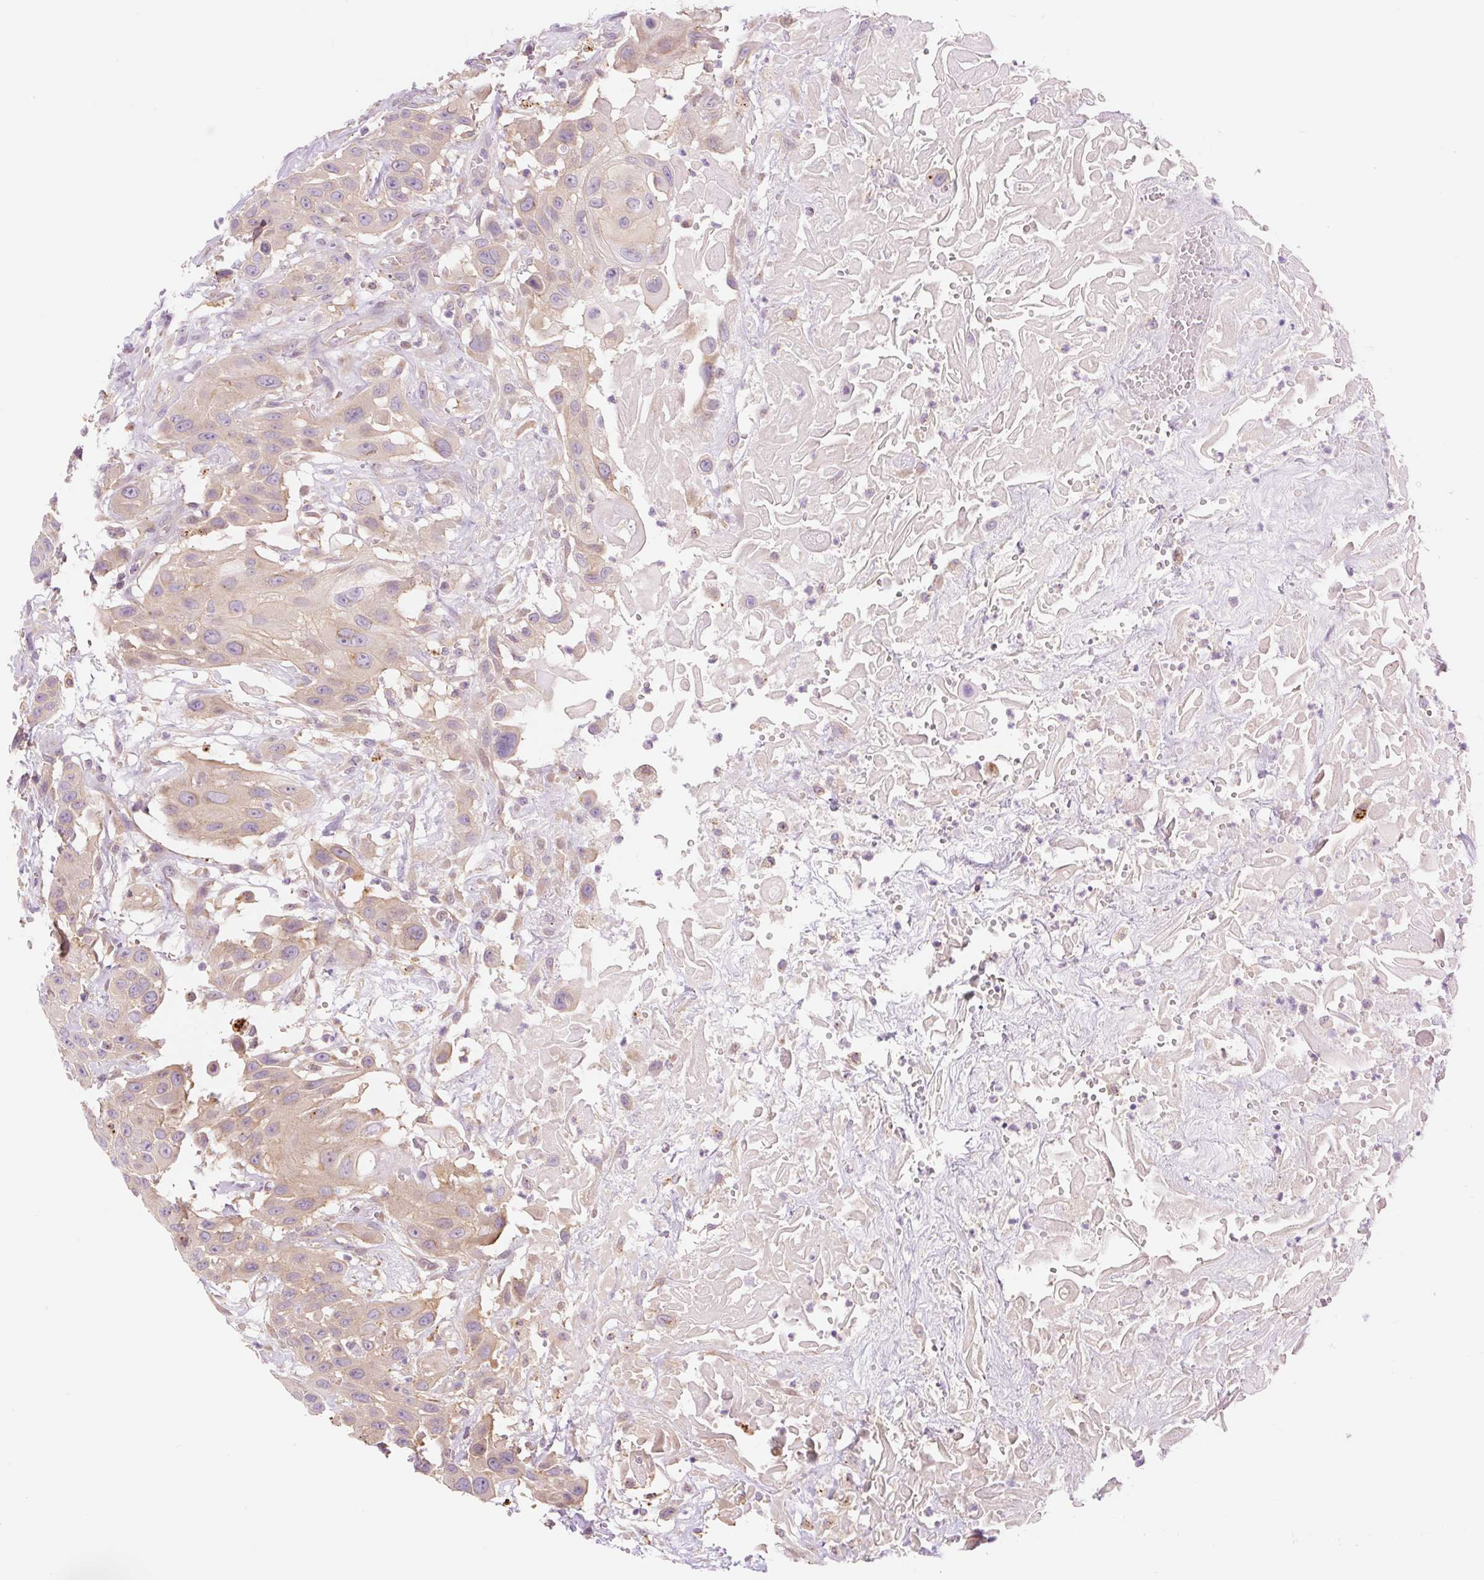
{"staining": {"intensity": "weak", "quantity": ">75%", "location": "cytoplasmic/membranous"}, "tissue": "head and neck cancer", "cell_type": "Tumor cells", "image_type": "cancer", "snomed": [{"axis": "morphology", "description": "Squamous cell carcinoma, NOS"}, {"axis": "topography", "description": "Head-Neck"}], "caption": "Protein expression analysis of human head and neck cancer reveals weak cytoplasmic/membranous expression in about >75% of tumor cells.", "gene": "NLRP5", "patient": {"sex": "male", "age": 81}}